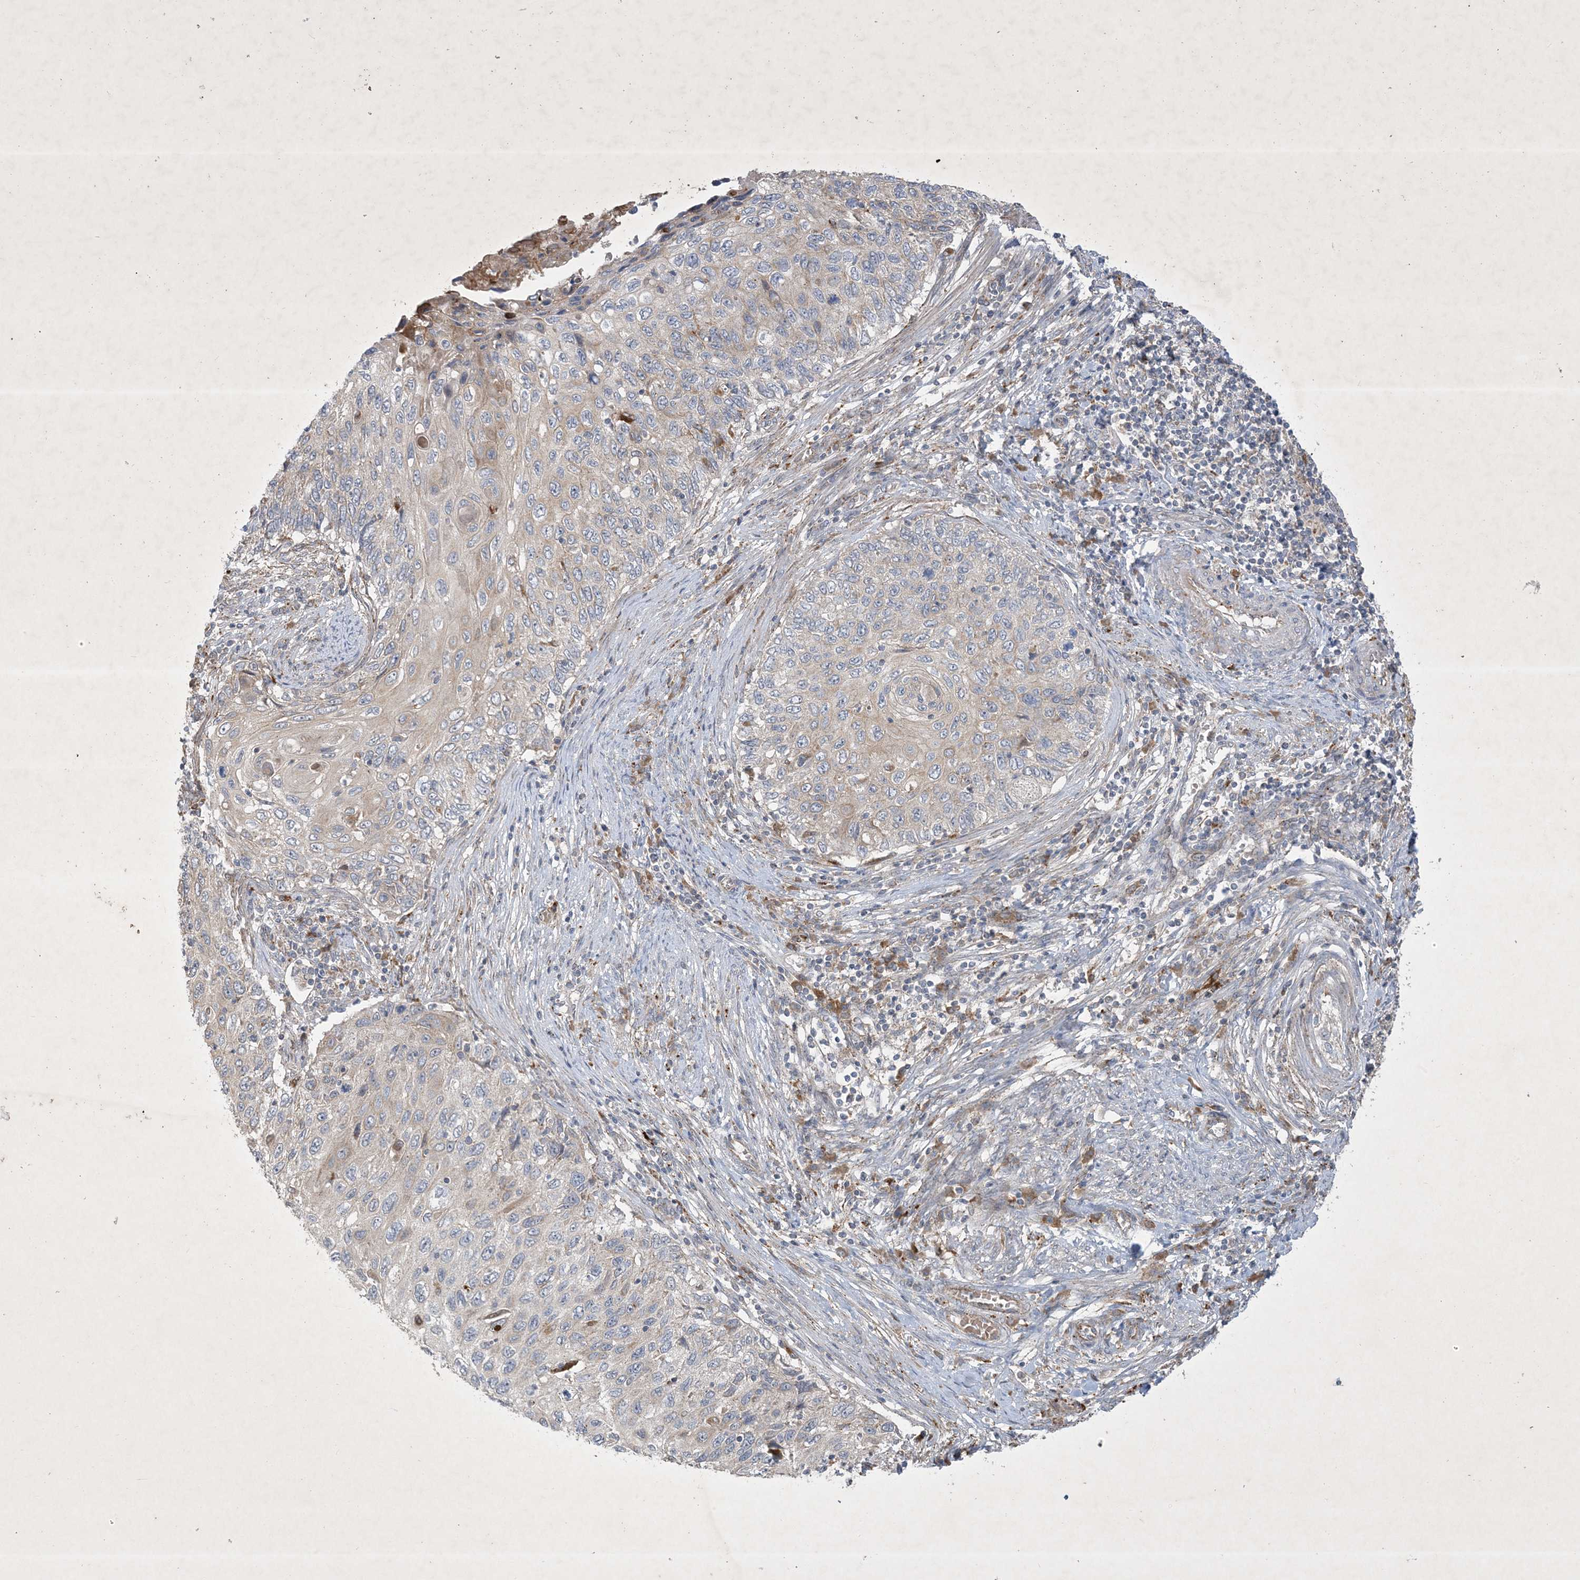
{"staining": {"intensity": "weak", "quantity": "<25%", "location": "cytoplasmic/membranous"}, "tissue": "cervical cancer", "cell_type": "Tumor cells", "image_type": "cancer", "snomed": [{"axis": "morphology", "description": "Squamous cell carcinoma, NOS"}, {"axis": "topography", "description": "Cervix"}], "caption": "IHC micrograph of neoplastic tissue: human cervical cancer (squamous cell carcinoma) stained with DAB (3,3'-diaminobenzidine) reveals no significant protein staining in tumor cells. (Stains: DAB (3,3'-diaminobenzidine) immunohistochemistry (IHC) with hematoxylin counter stain, Microscopy: brightfield microscopy at high magnification).", "gene": "MRPS18A", "patient": {"sex": "female", "age": 70}}